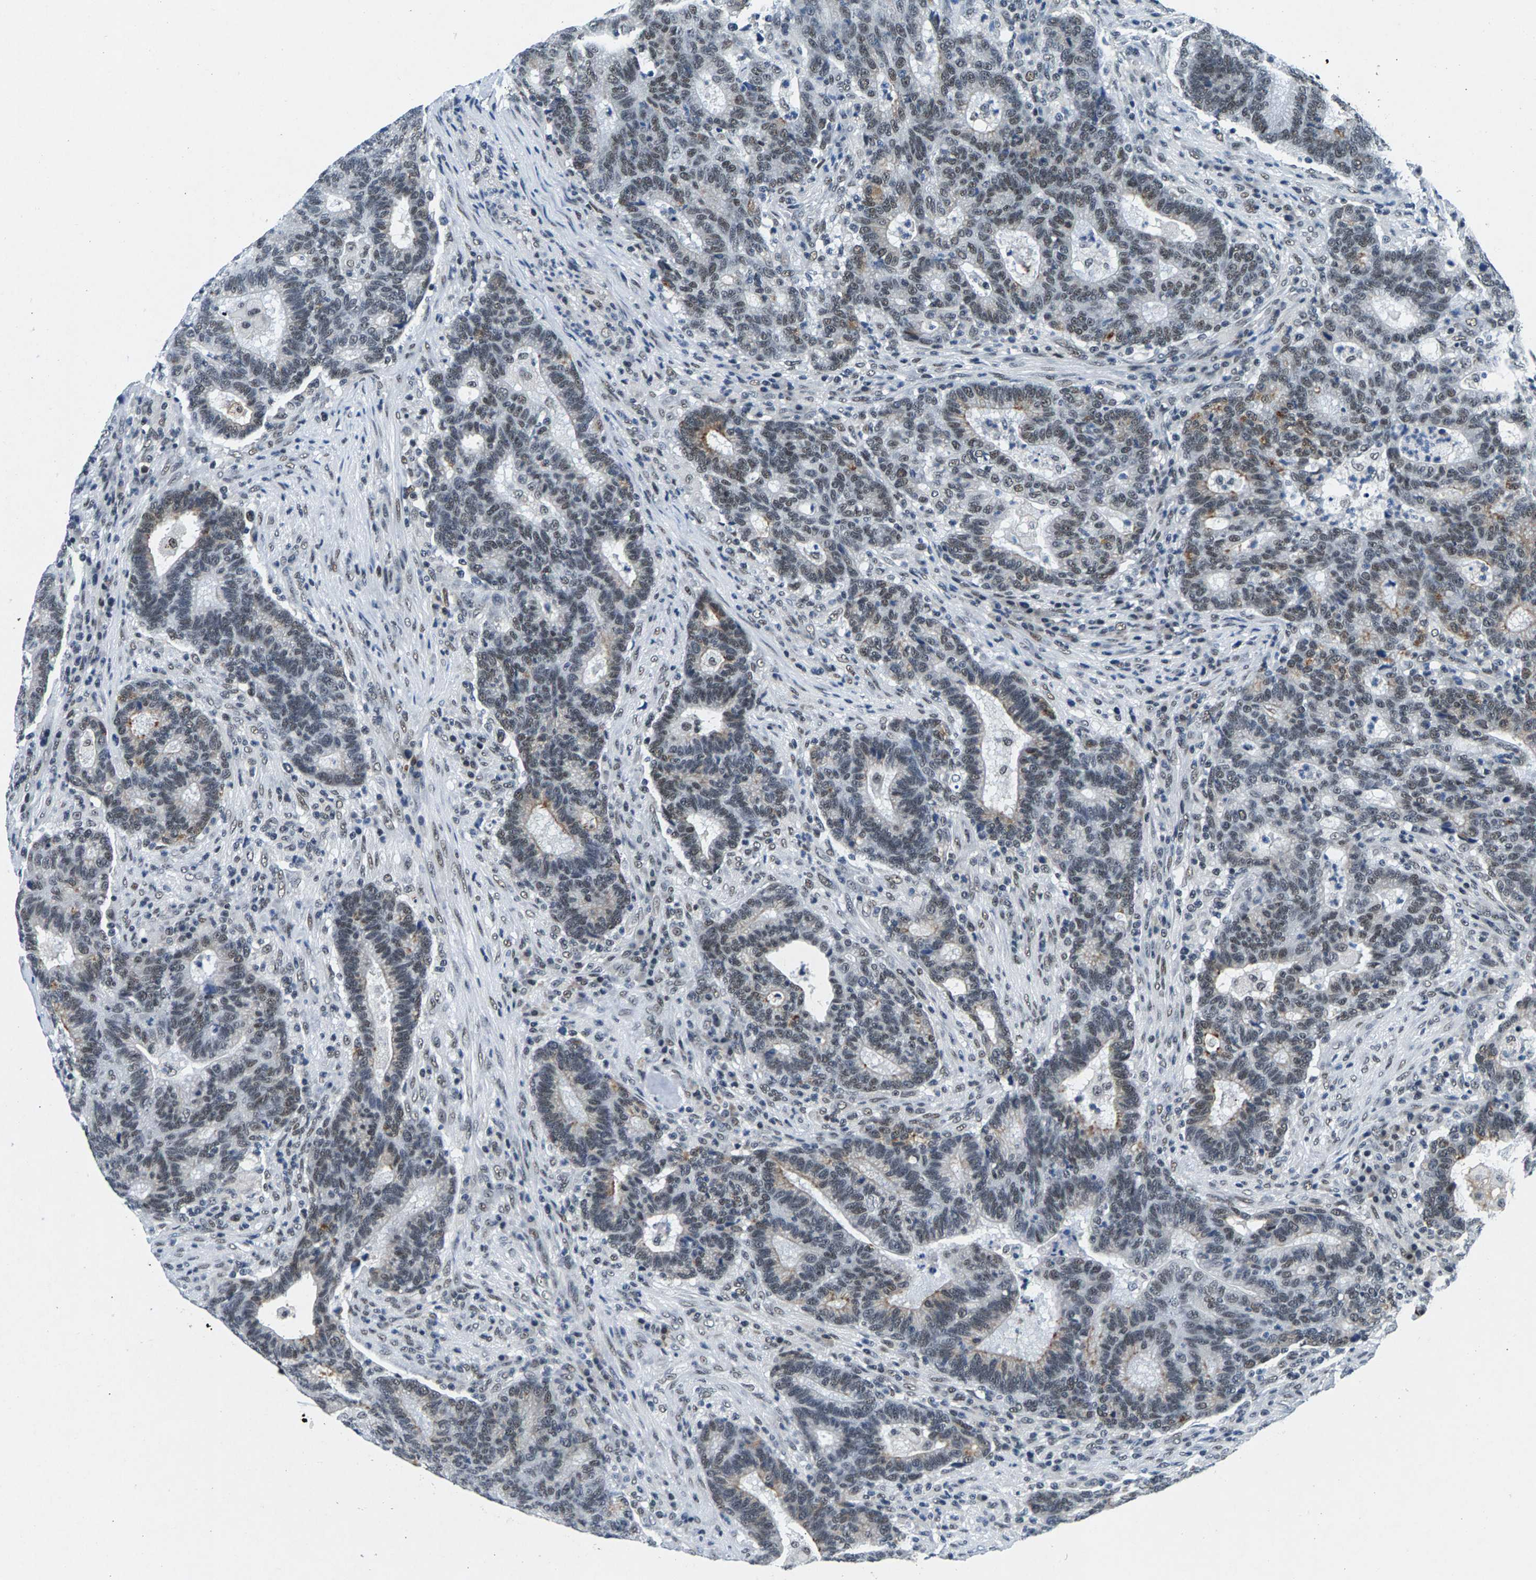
{"staining": {"intensity": "moderate", "quantity": "<25%", "location": "cytoplasmic/membranous,nuclear"}, "tissue": "colorectal cancer", "cell_type": "Tumor cells", "image_type": "cancer", "snomed": [{"axis": "morphology", "description": "Adenocarcinoma, NOS"}, {"axis": "topography", "description": "Colon"}], "caption": "IHC photomicrograph of colorectal cancer (adenocarcinoma) stained for a protein (brown), which shows low levels of moderate cytoplasmic/membranous and nuclear staining in approximately <25% of tumor cells.", "gene": "ATF2", "patient": {"sex": "female", "age": 75}}